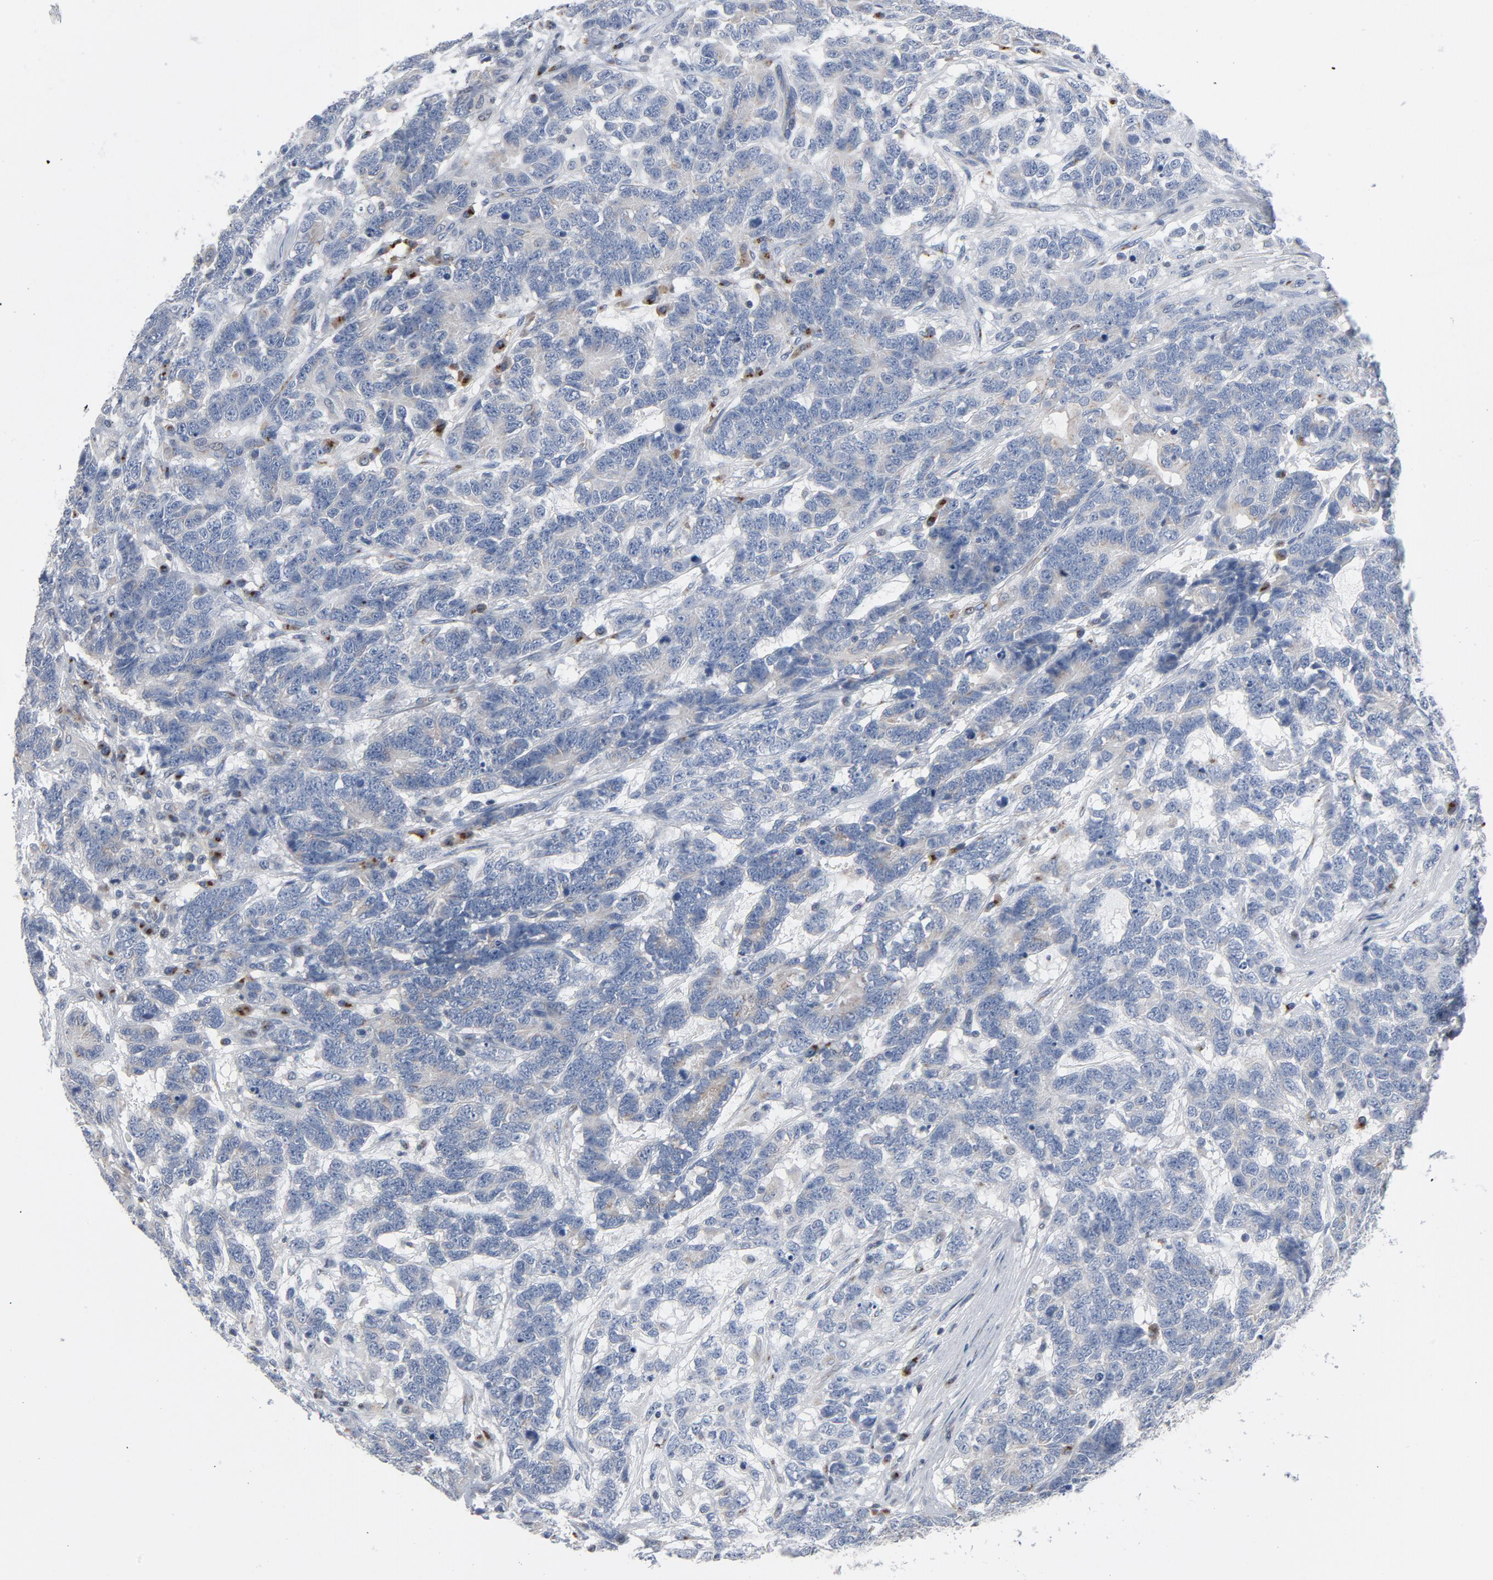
{"staining": {"intensity": "moderate", "quantity": "<25%", "location": "cytoplasmic/membranous"}, "tissue": "testis cancer", "cell_type": "Tumor cells", "image_type": "cancer", "snomed": [{"axis": "morphology", "description": "Carcinoma, Embryonal, NOS"}, {"axis": "topography", "description": "Testis"}], "caption": "Testis cancer (embryonal carcinoma) stained with a protein marker reveals moderate staining in tumor cells.", "gene": "YIPF6", "patient": {"sex": "male", "age": 26}}